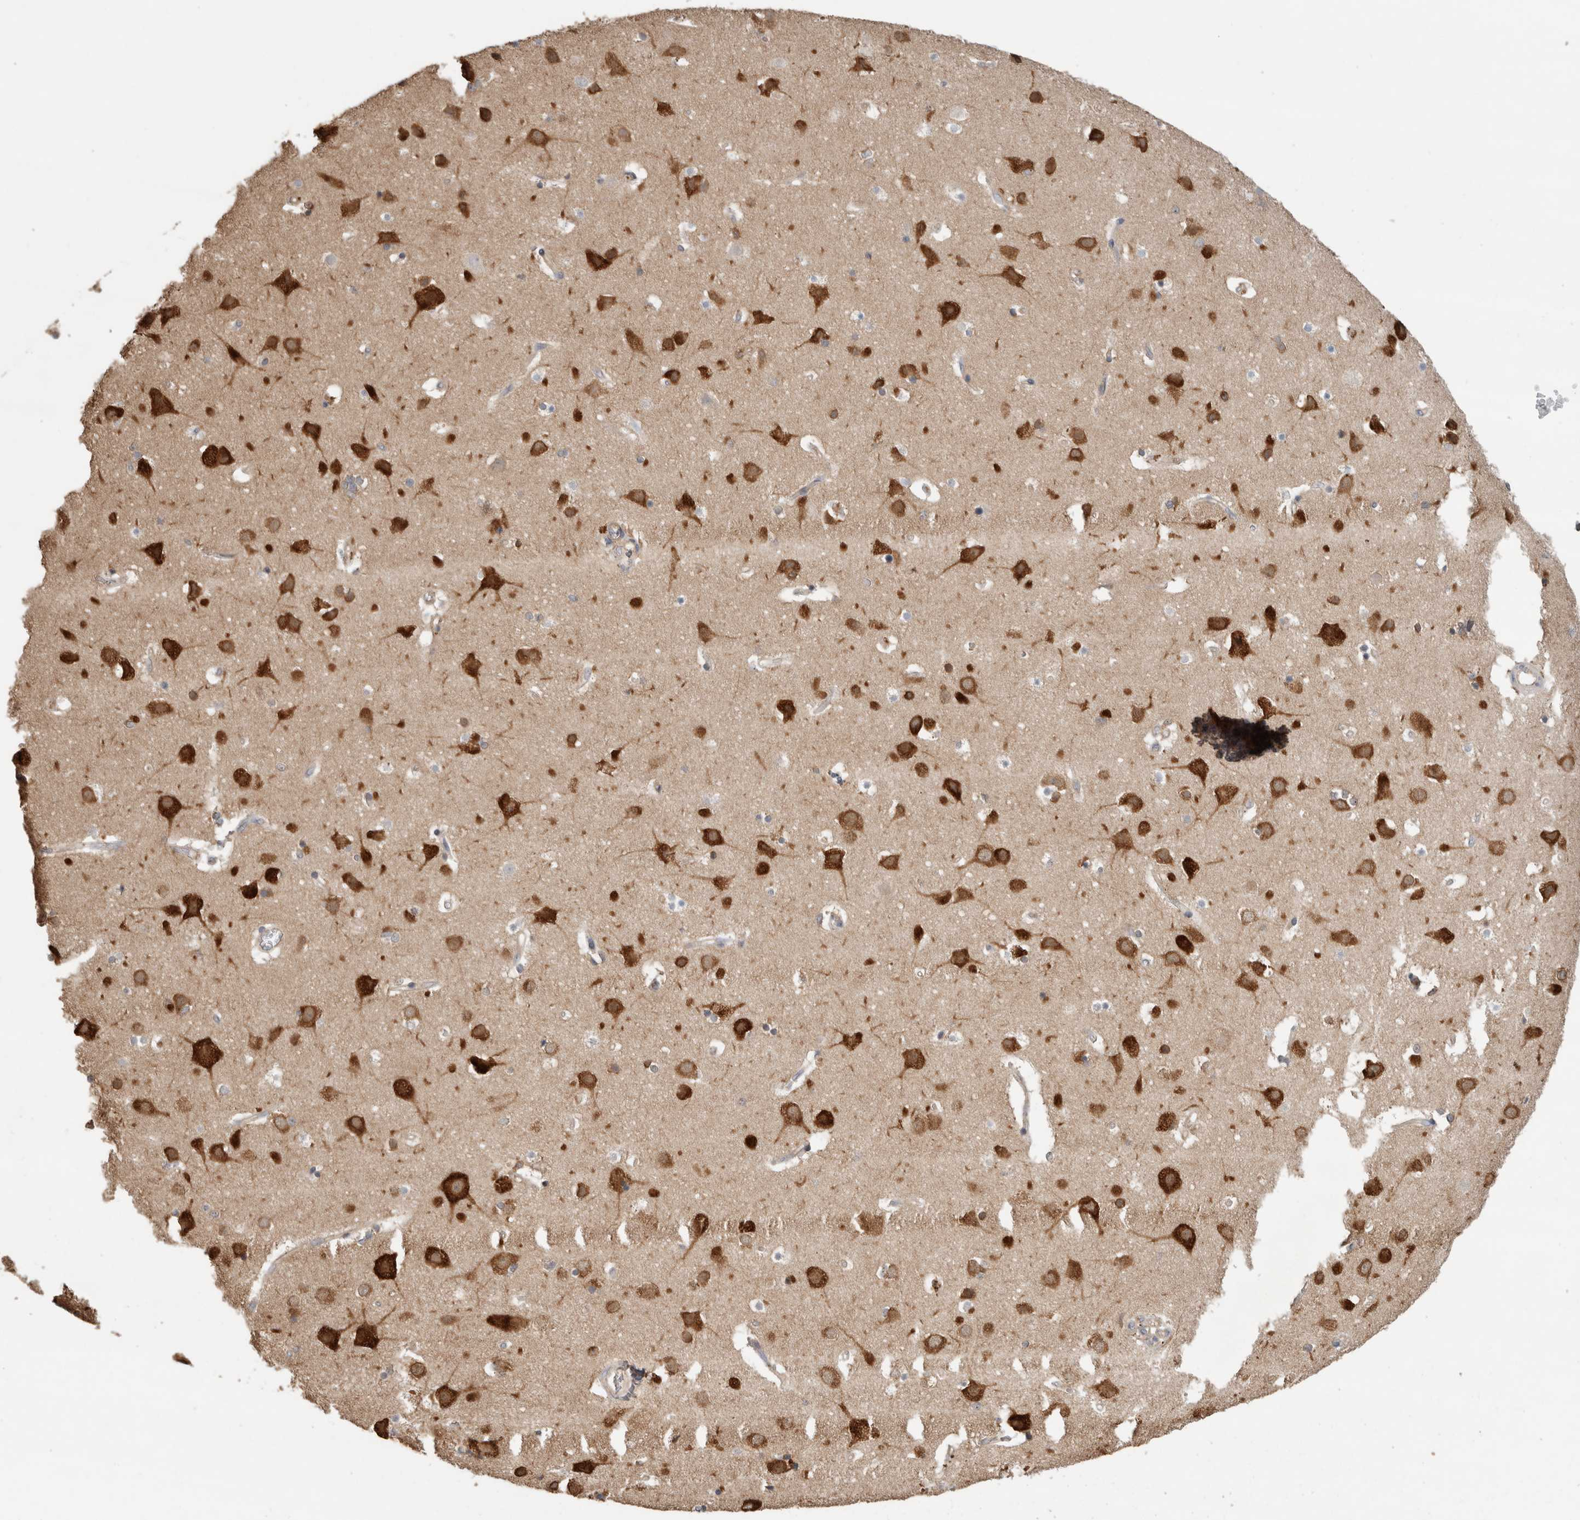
{"staining": {"intensity": "weak", "quantity": ">75%", "location": "cytoplasmic/membranous"}, "tissue": "cerebral cortex", "cell_type": "Endothelial cells", "image_type": "normal", "snomed": [{"axis": "morphology", "description": "Normal tissue, NOS"}, {"axis": "topography", "description": "Cerebral cortex"}], "caption": "An immunohistochemistry photomicrograph of normal tissue is shown. Protein staining in brown labels weak cytoplasmic/membranous positivity in cerebral cortex within endothelial cells.", "gene": "EIF4G3", "patient": {"sex": "male", "age": 54}}